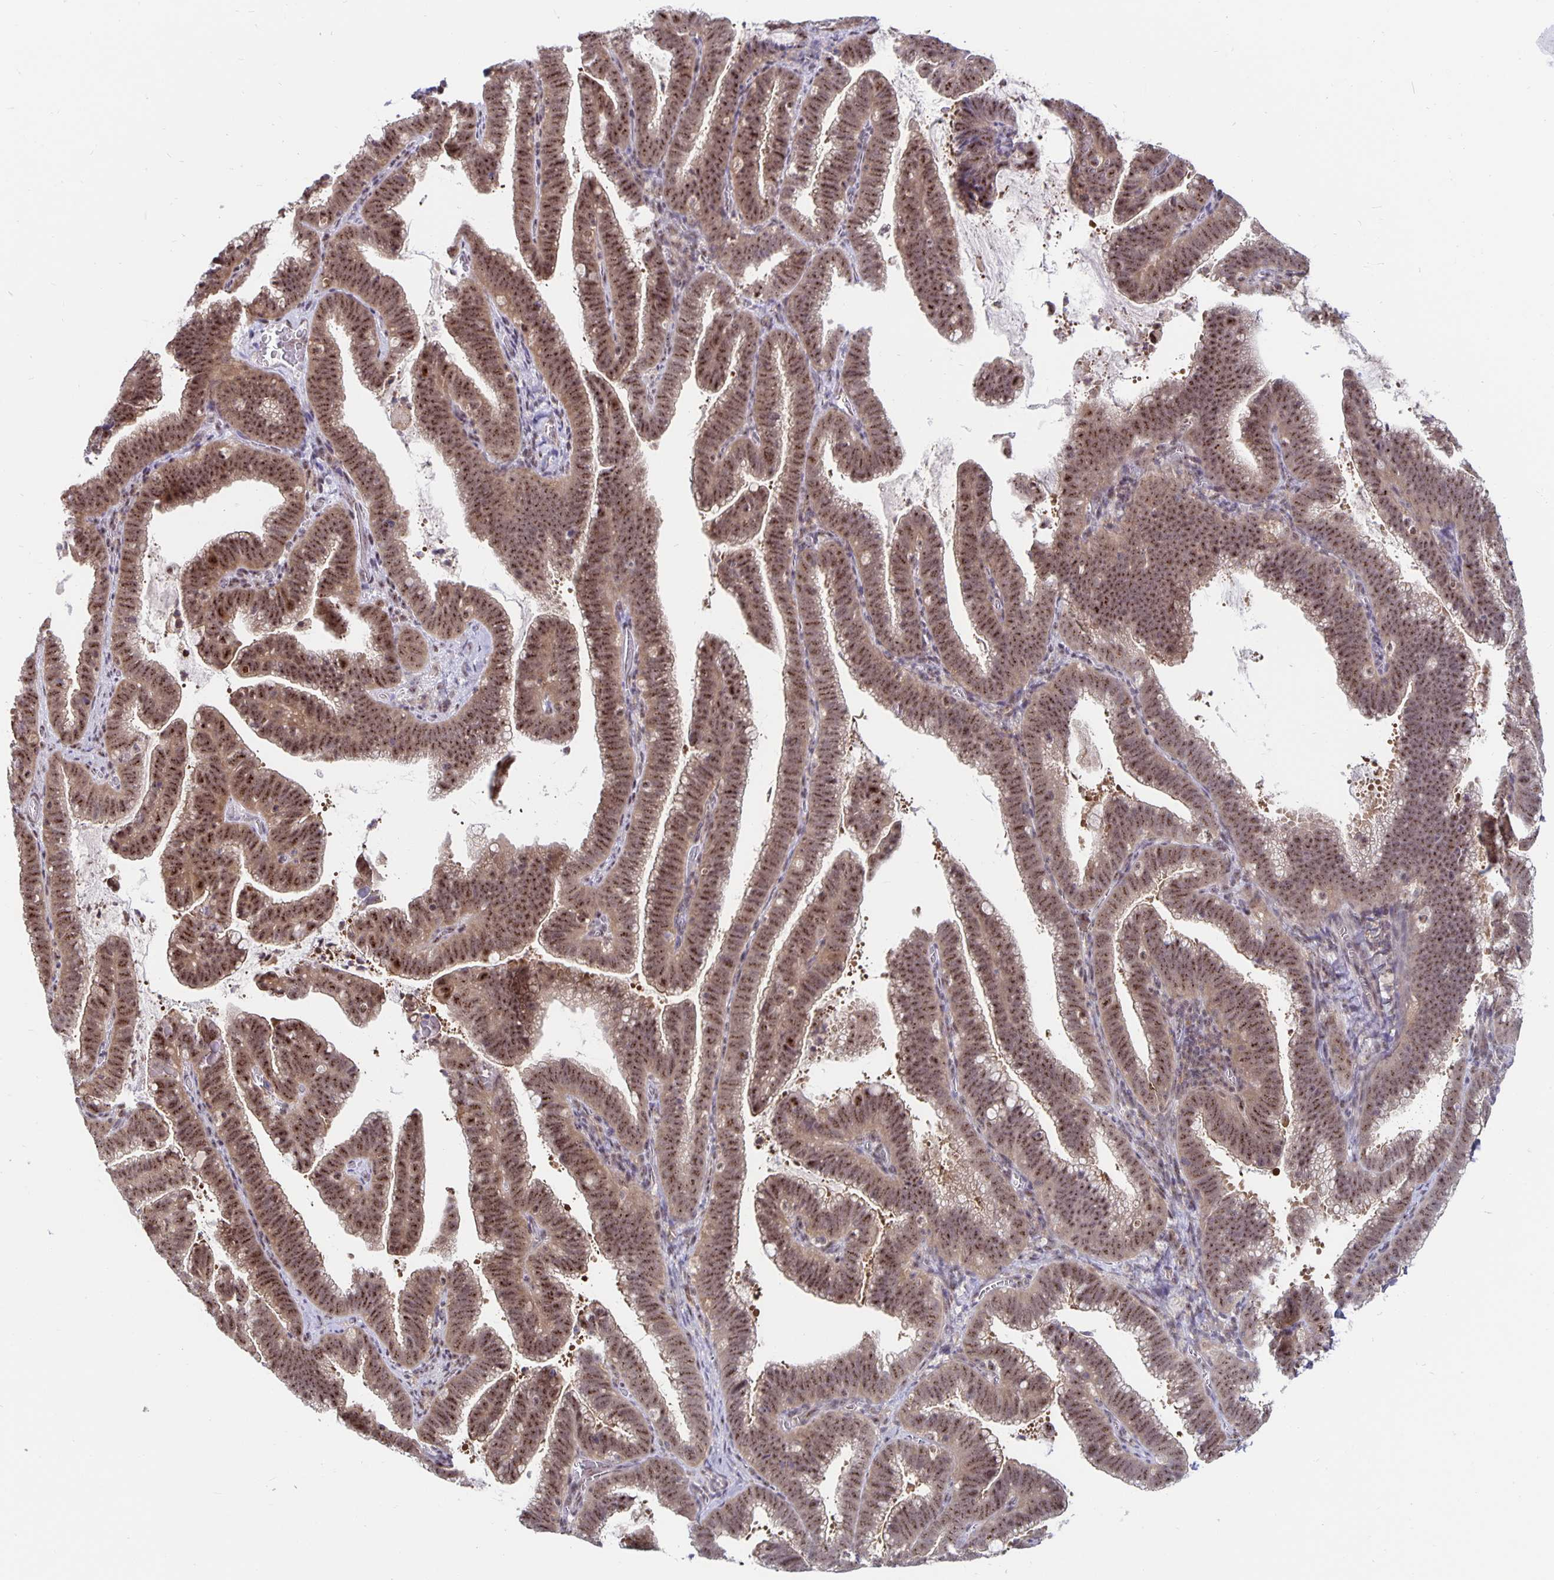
{"staining": {"intensity": "moderate", "quantity": ">75%", "location": "nuclear"}, "tissue": "cervical cancer", "cell_type": "Tumor cells", "image_type": "cancer", "snomed": [{"axis": "morphology", "description": "Adenocarcinoma, NOS"}, {"axis": "topography", "description": "Cervix"}], "caption": "Human cervical adenocarcinoma stained with a protein marker shows moderate staining in tumor cells.", "gene": "EXOC6B", "patient": {"sex": "female", "age": 61}}